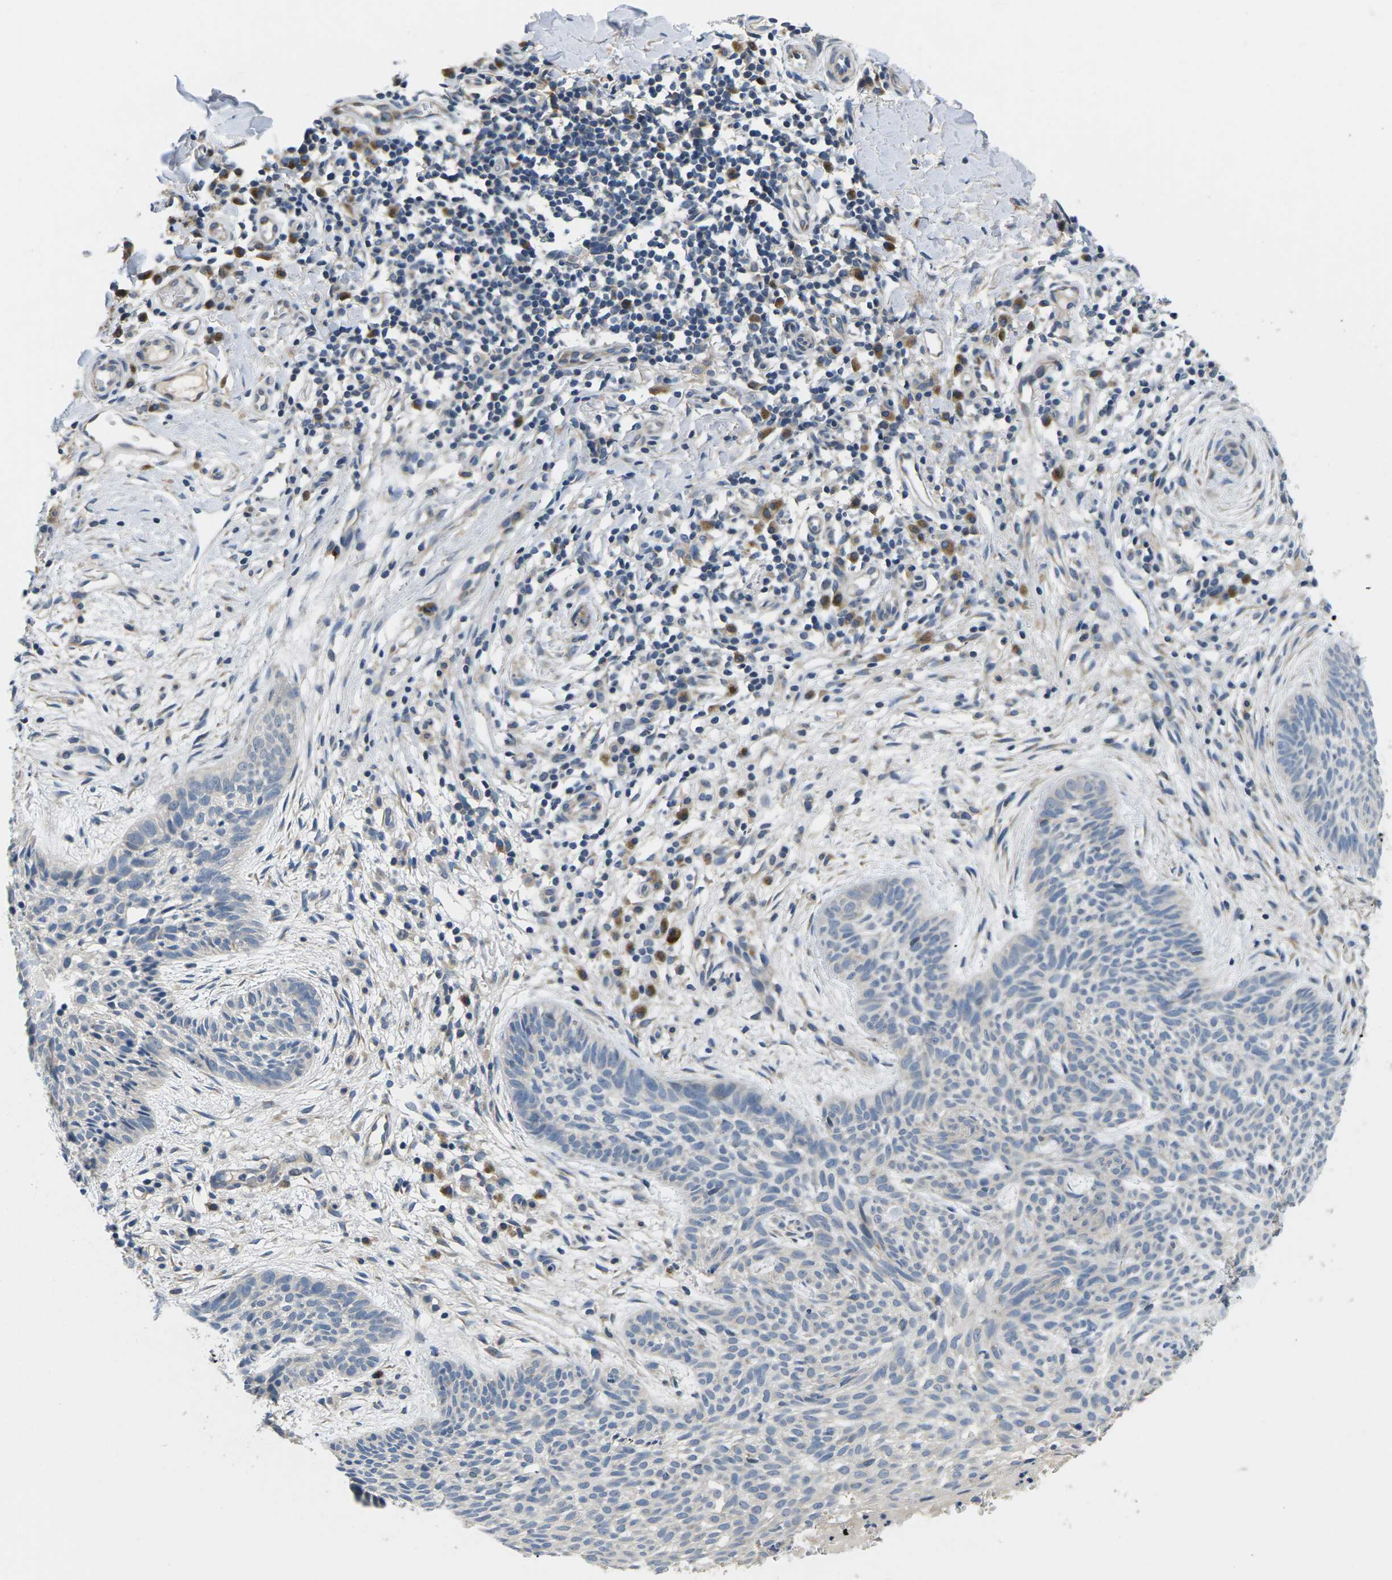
{"staining": {"intensity": "negative", "quantity": "none", "location": "none"}, "tissue": "skin cancer", "cell_type": "Tumor cells", "image_type": "cancer", "snomed": [{"axis": "morphology", "description": "Basal cell carcinoma"}, {"axis": "topography", "description": "Skin"}], "caption": "Immunohistochemistry (IHC) of human skin cancer (basal cell carcinoma) demonstrates no staining in tumor cells. (DAB (3,3'-diaminobenzidine) IHC visualized using brightfield microscopy, high magnification).", "gene": "ERGIC3", "patient": {"sex": "female", "age": 59}}